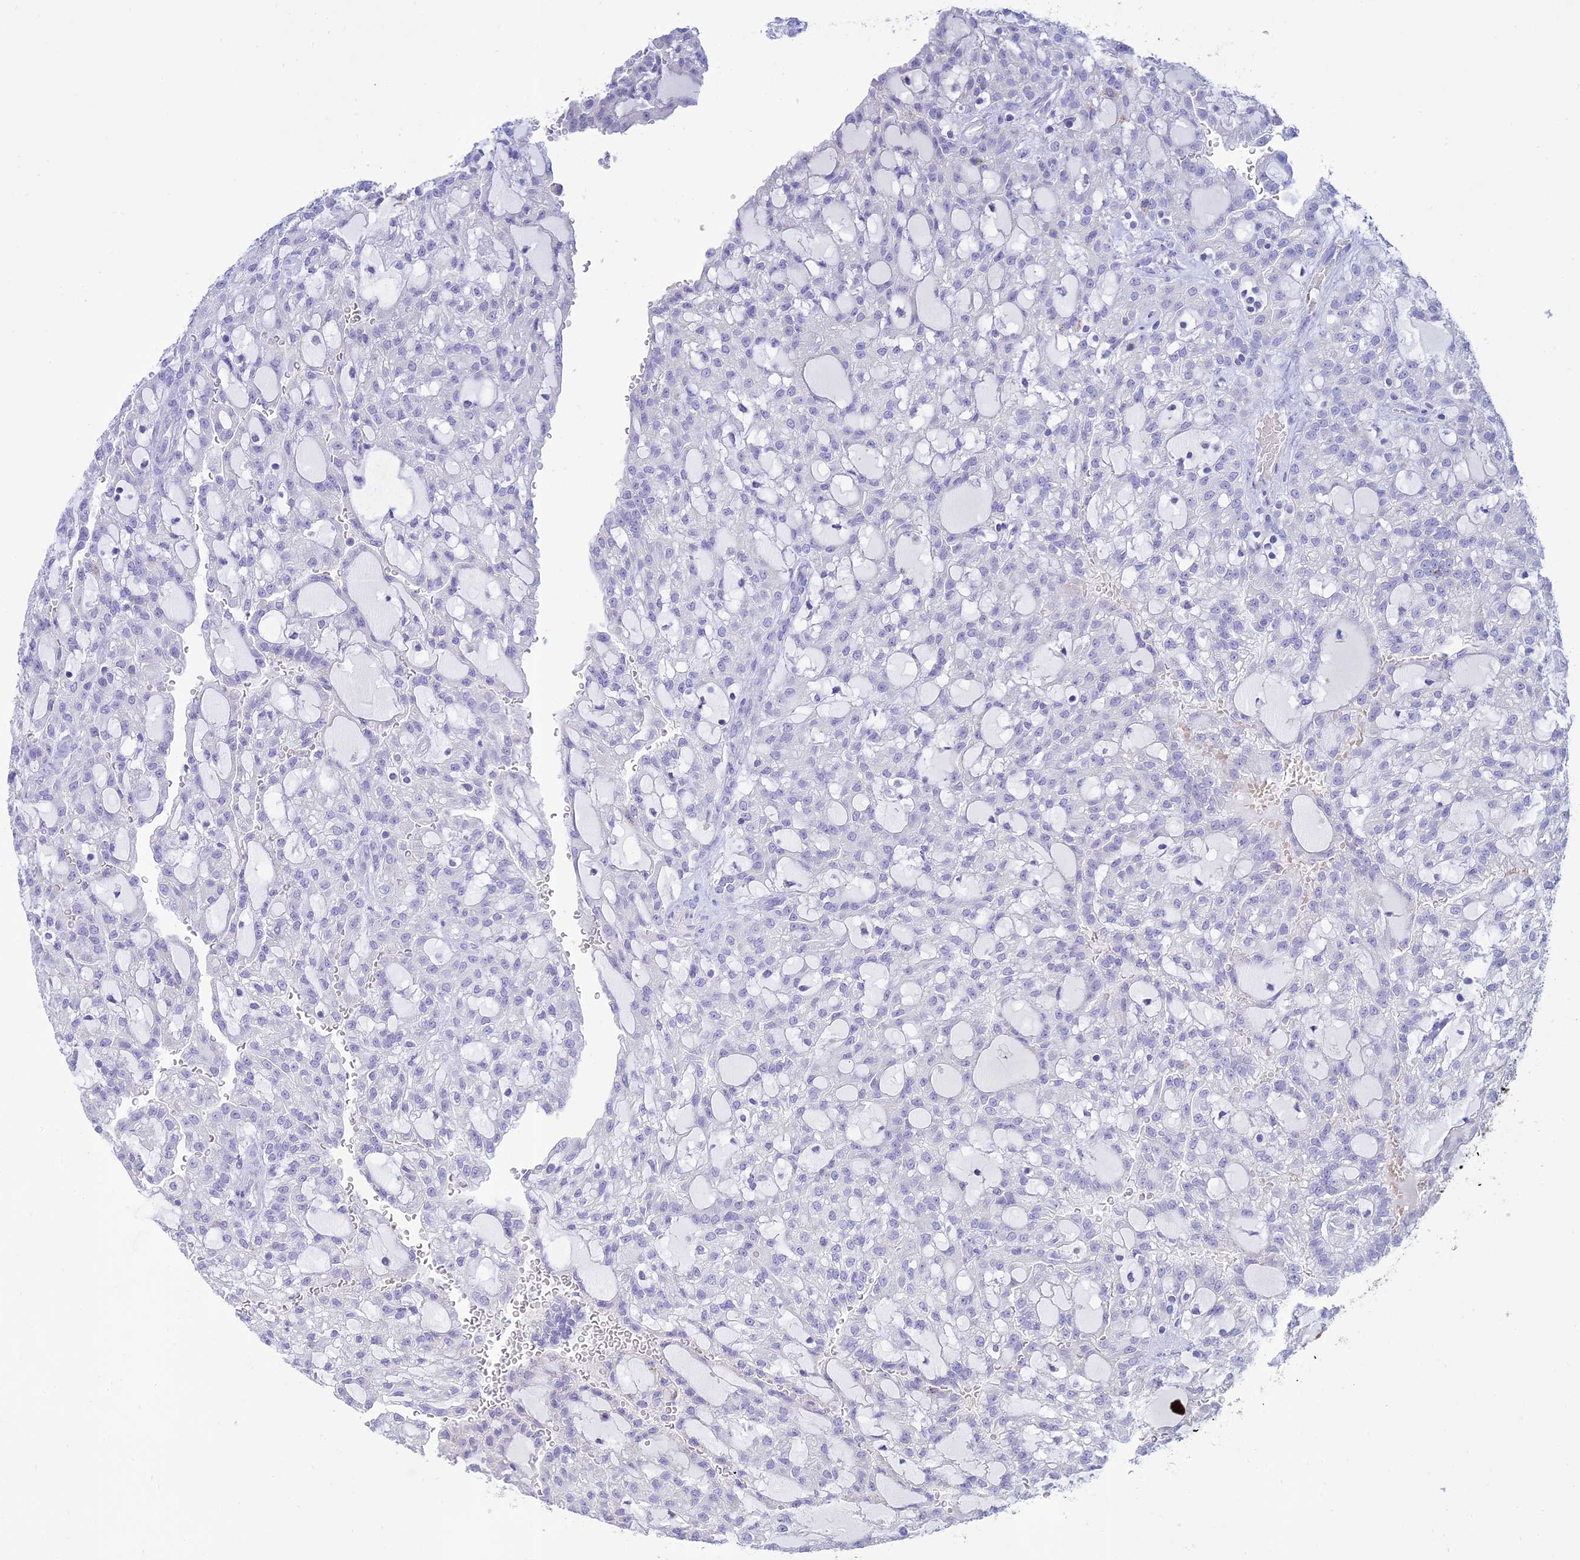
{"staining": {"intensity": "negative", "quantity": "none", "location": "none"}, "tissue": "renal cancer", "cell_type": "Tumor cells", "image_type": "cancer", "snomed": [{"axis": "morphology", "description": "Adenocarcinoma, NOS"}, {"axis": "topography", "description": "Kidney"}], "caption": "This is an IHC image of renal adenocarcinoma. There is no staining in tumor cells.", "gene": "MAL2", "patient": {"sex": "male", "age": 63}}